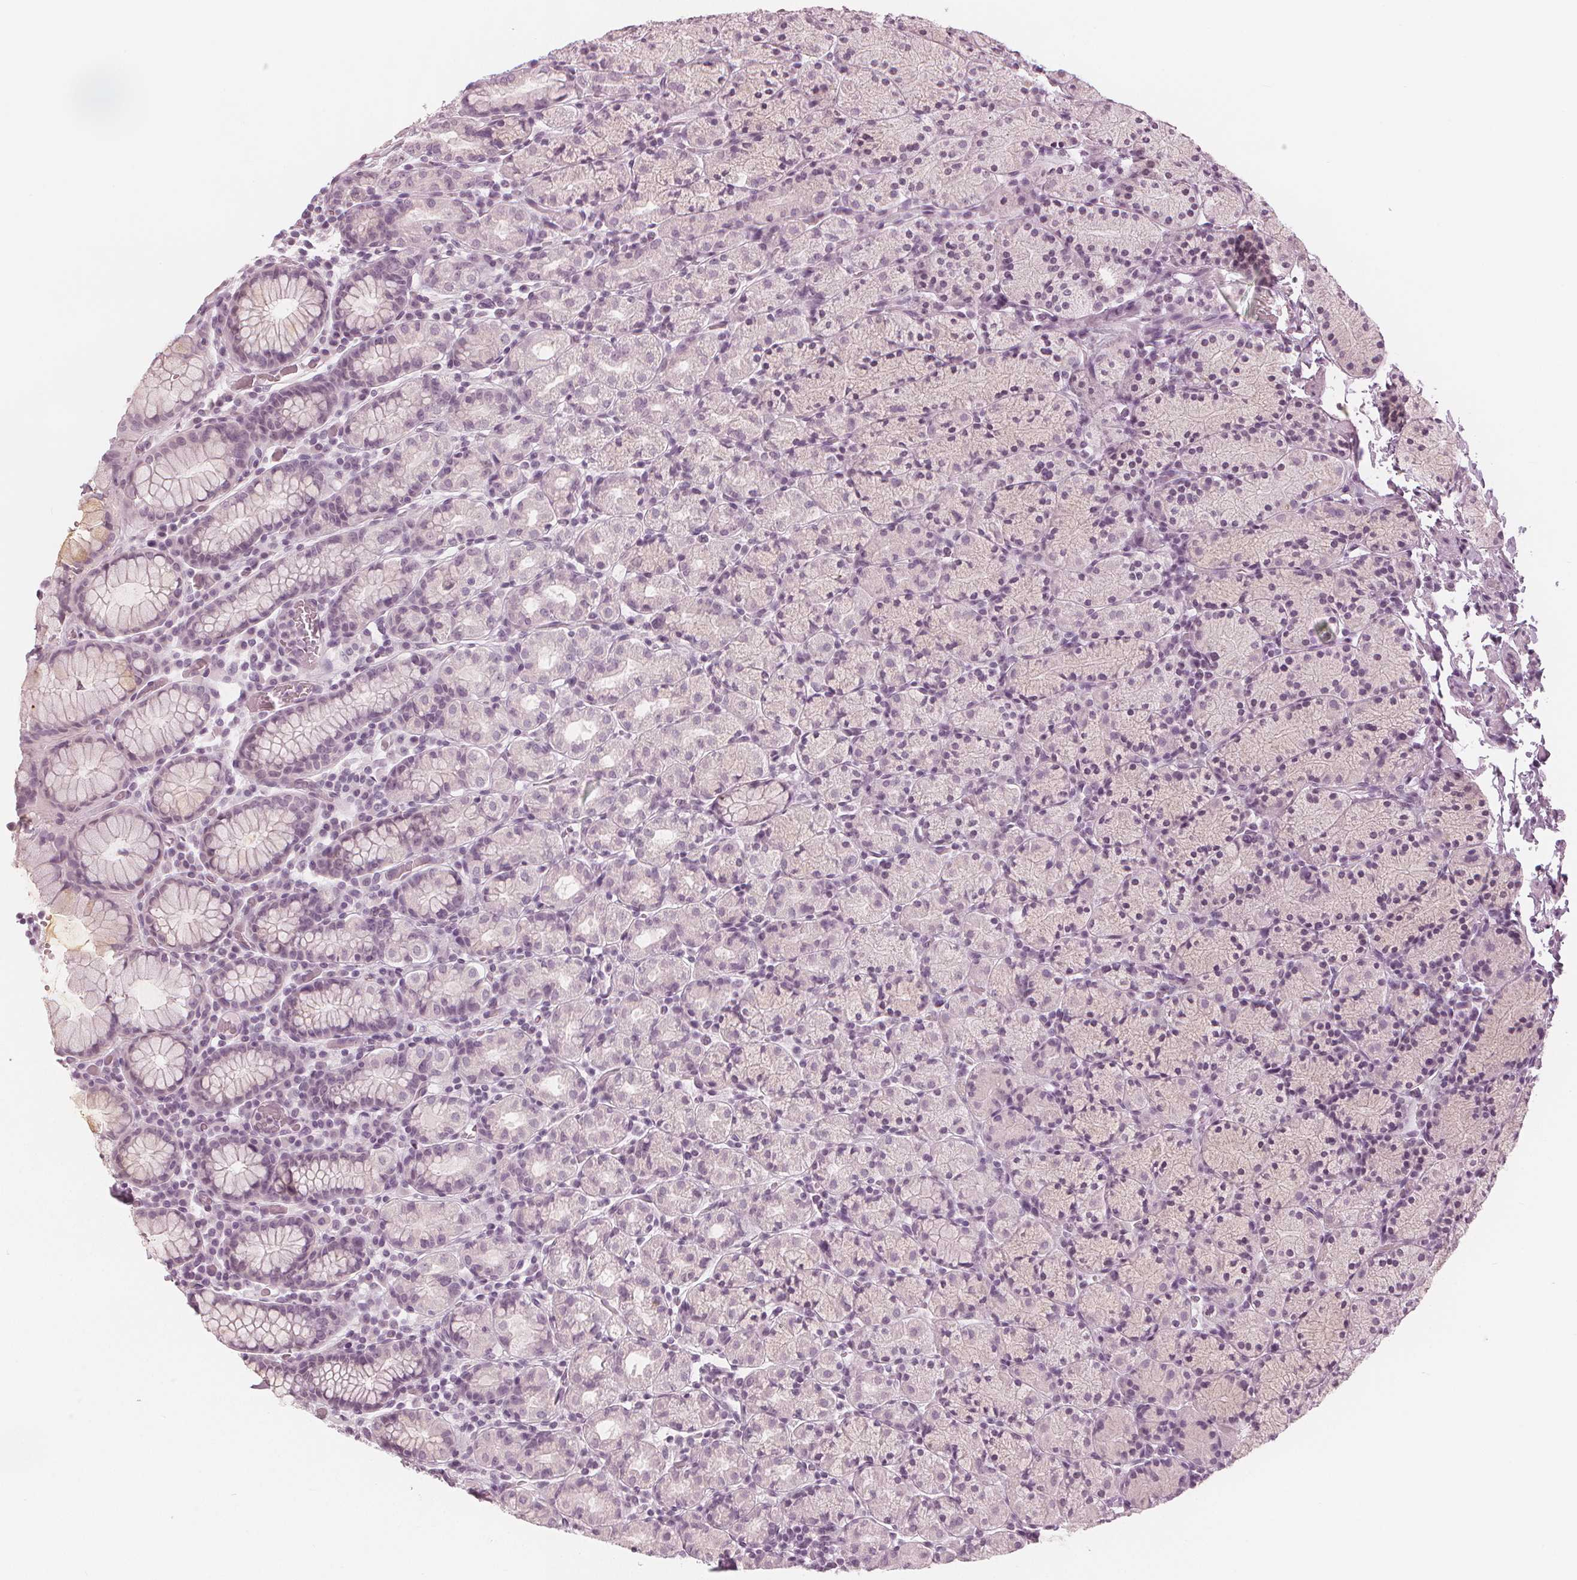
{"staining": {"intensity": "negative", "quantity": "none", "location": "none"}, "tissue": "stomach", "cell_type": "Glandular cells", "image_type": "normal", "snomed": [{"axis": "morphology", "description": "Normal tissue, NOS"}, {"axis": "topography", "description": "Stomach, upper"}, {"axis": "topography", "description": "Stomach"}], "caption": "Immunohistochemistry (IHC) photomicrograph of benign stomach: human stomach stained with DAB reveals no significant protein positivity in glandular cells.", "gene": "PAEP", "patient": {"sex": "male", "age": 62}}